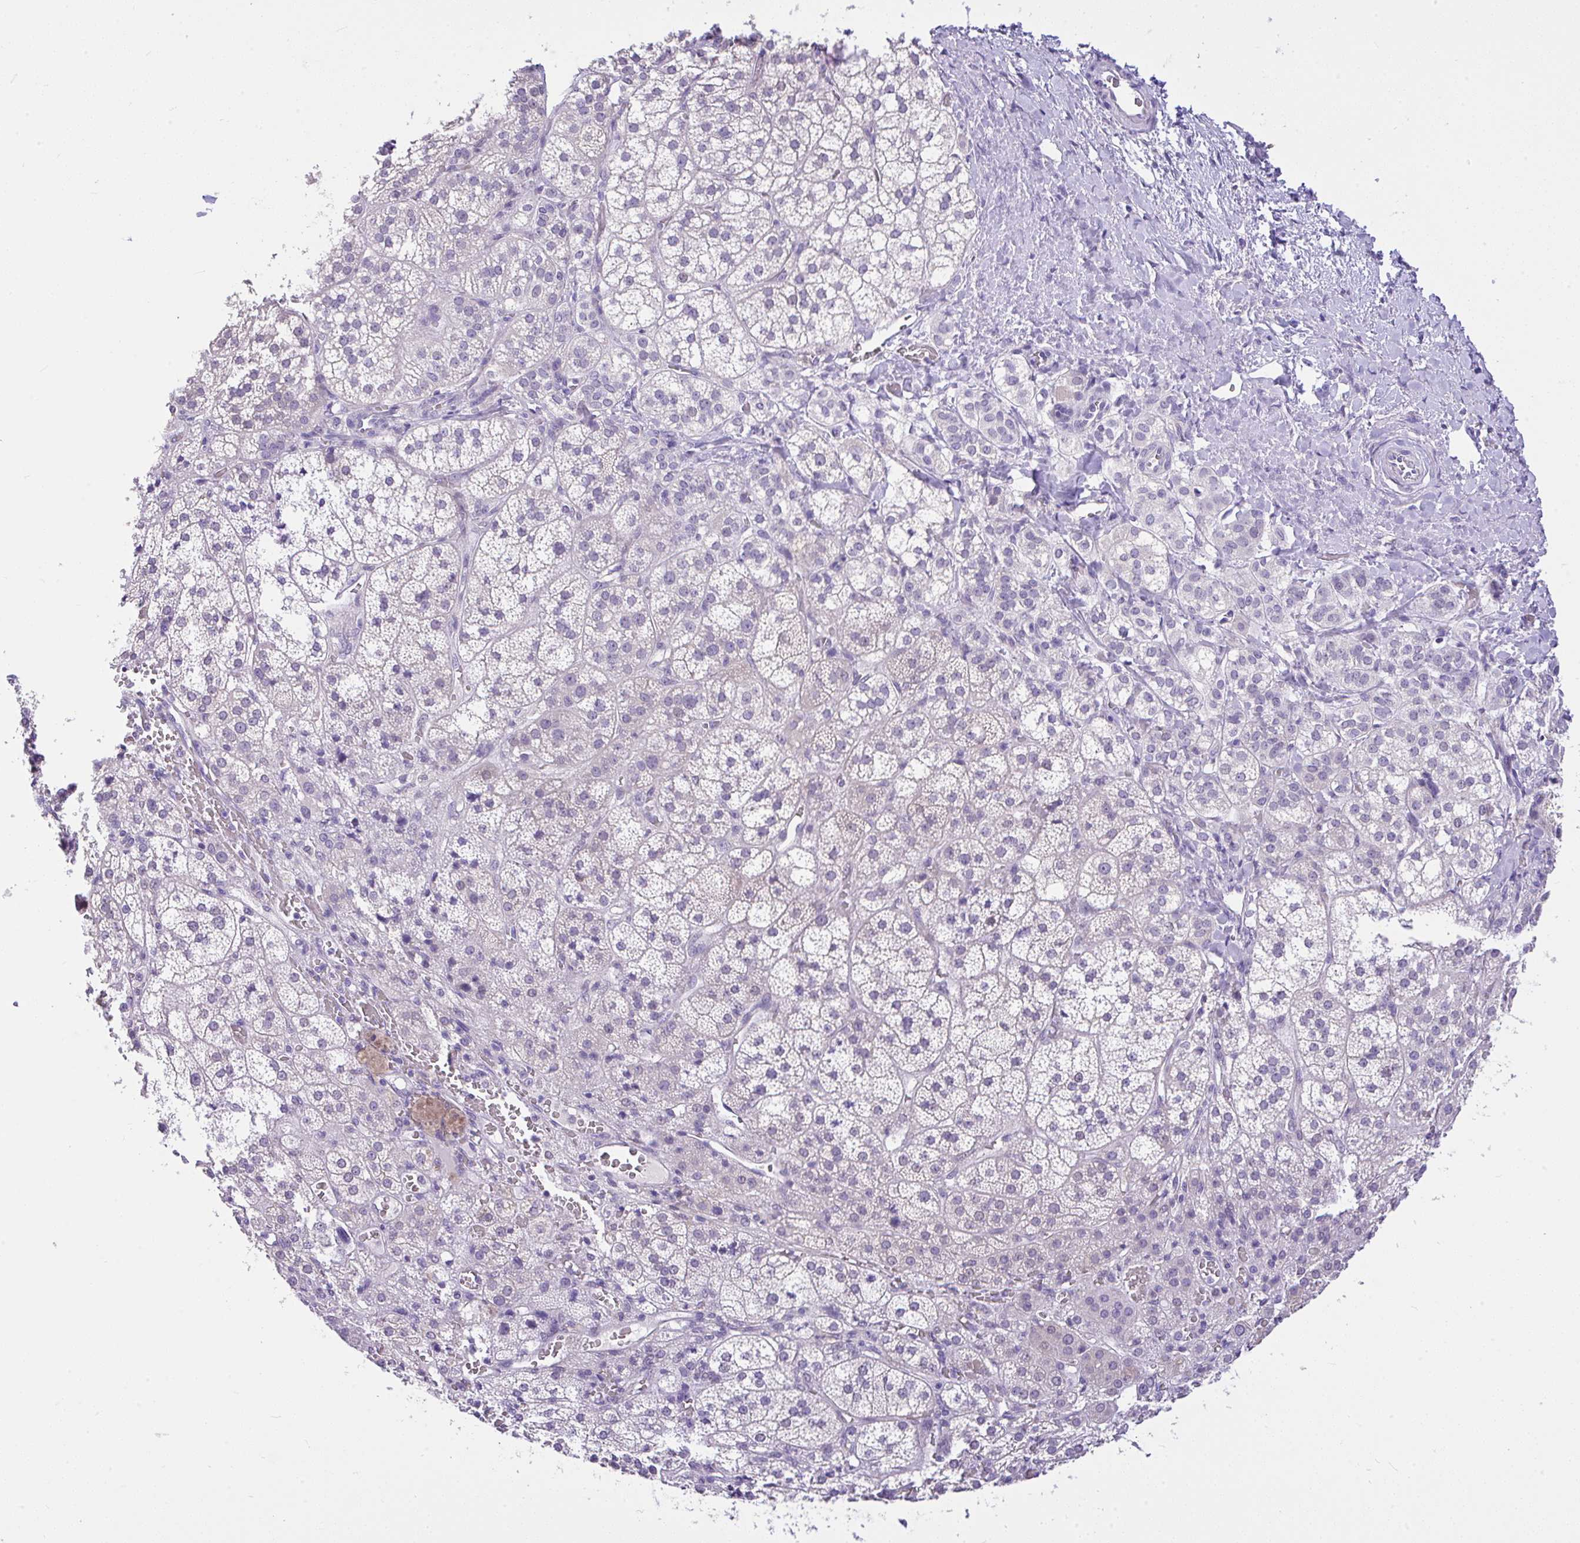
{"staining": {"intensity": "negative", "quantity": "none", "location": "none"}, "tissue": "adrenal gland", "cell_type": "Glandular cells", "image_type": "normal", "snomed": [{"axis": "morphology", "description": "Normal tissue, NOS"}, {"axis": "topography", "description": "Adrenal gland"}], "caption": "This photomicrograph is of normal adrenal gland stained with immunohistochemistry to label a protein in brown with the nuclei are counter-stained blue. There is no positivity in glandular cells.", "gene": "CTU1", "patient": {"sex": "female", "age": 60}}